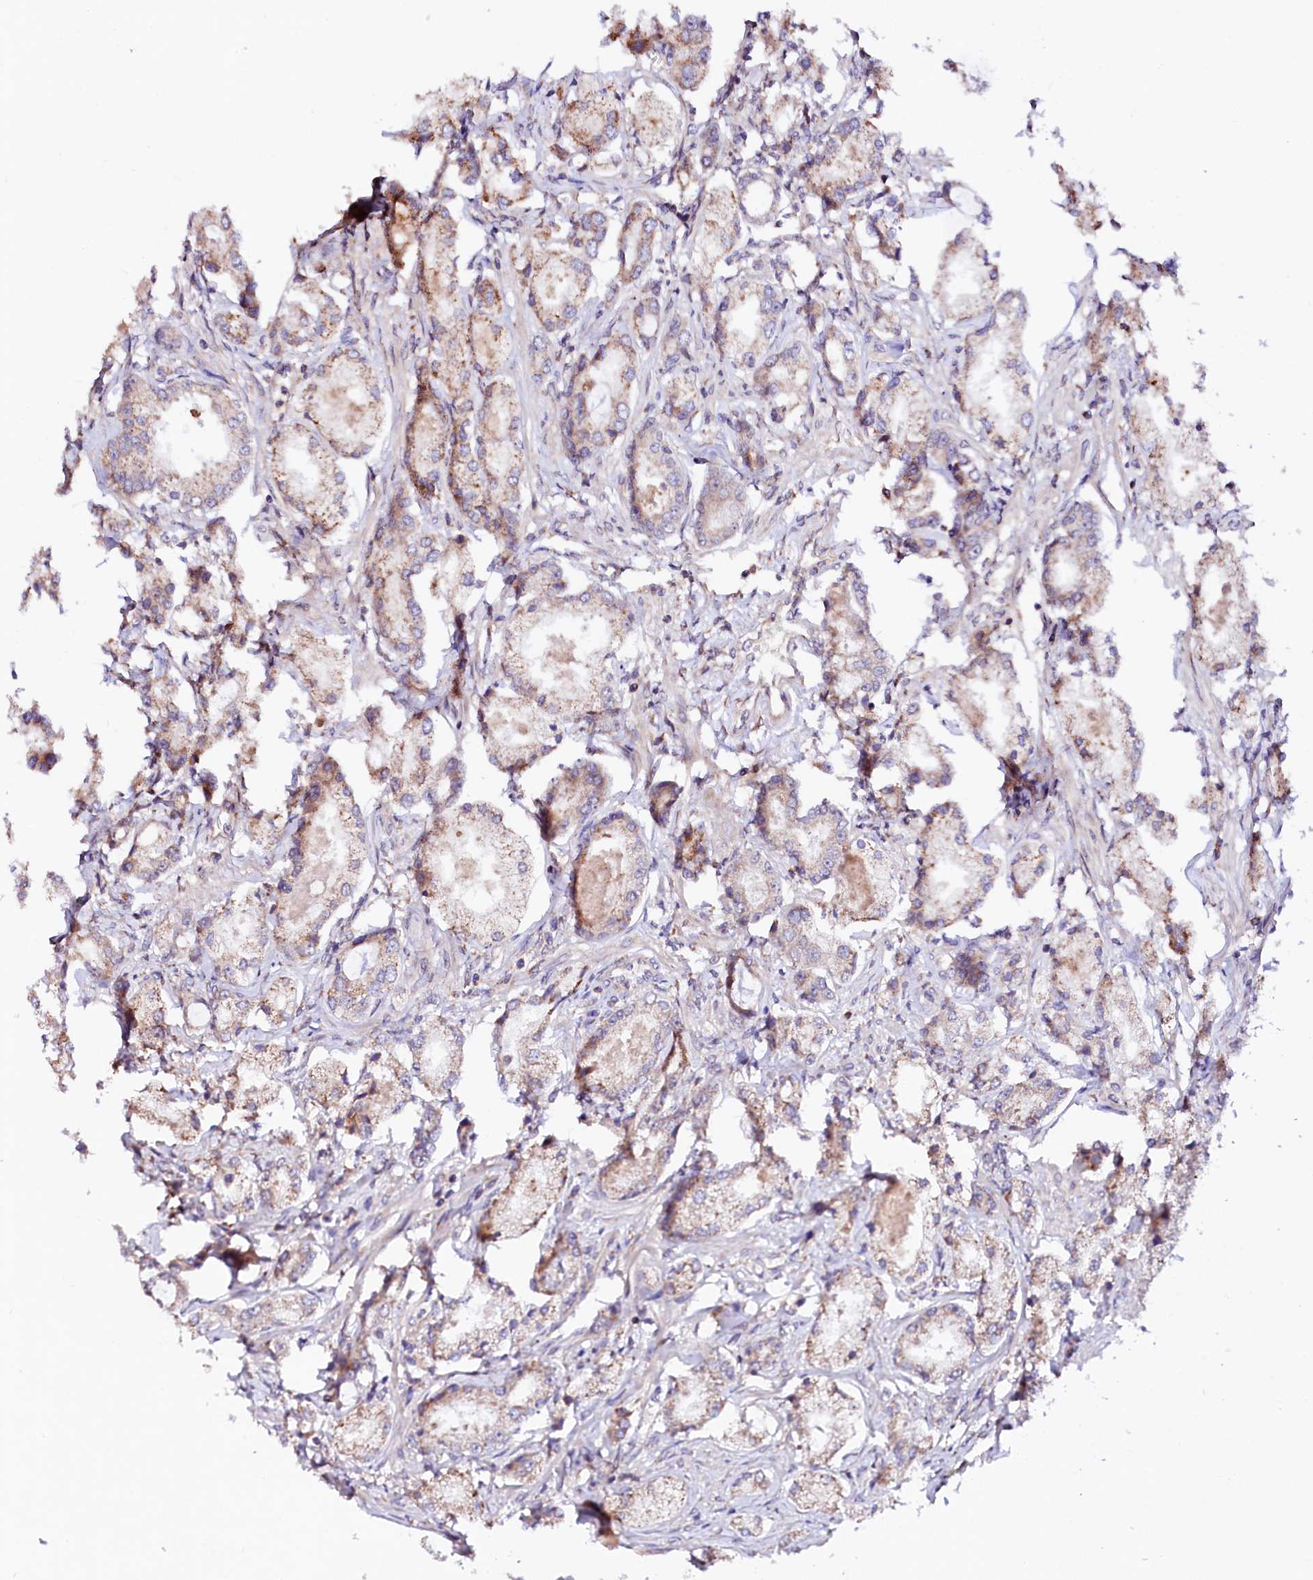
{"staining": {"intensity": "weak", "quantity": "<25%", "location": "cytoplasmic/membranous"}, "tissue": "prostate cancer", "cell_type": "Tumor cells", "image_type": "cancer", "snomed": [{"axis": "morphology", "description": "Adenocarcinoma, Low grade"}, {"axis": "topography", "description": "Prostate"}], "caption": "An immunohistochemistry (IHC) photomicrograph of prostate cancer (adenocarcinoma (low-grade)) is shown. There is no staining in tumor cells of prostate cancer (adenocarcinoma (low-grade)).", "gene": "UBE3C", "patient": {"sex": "male", "age": 68}}